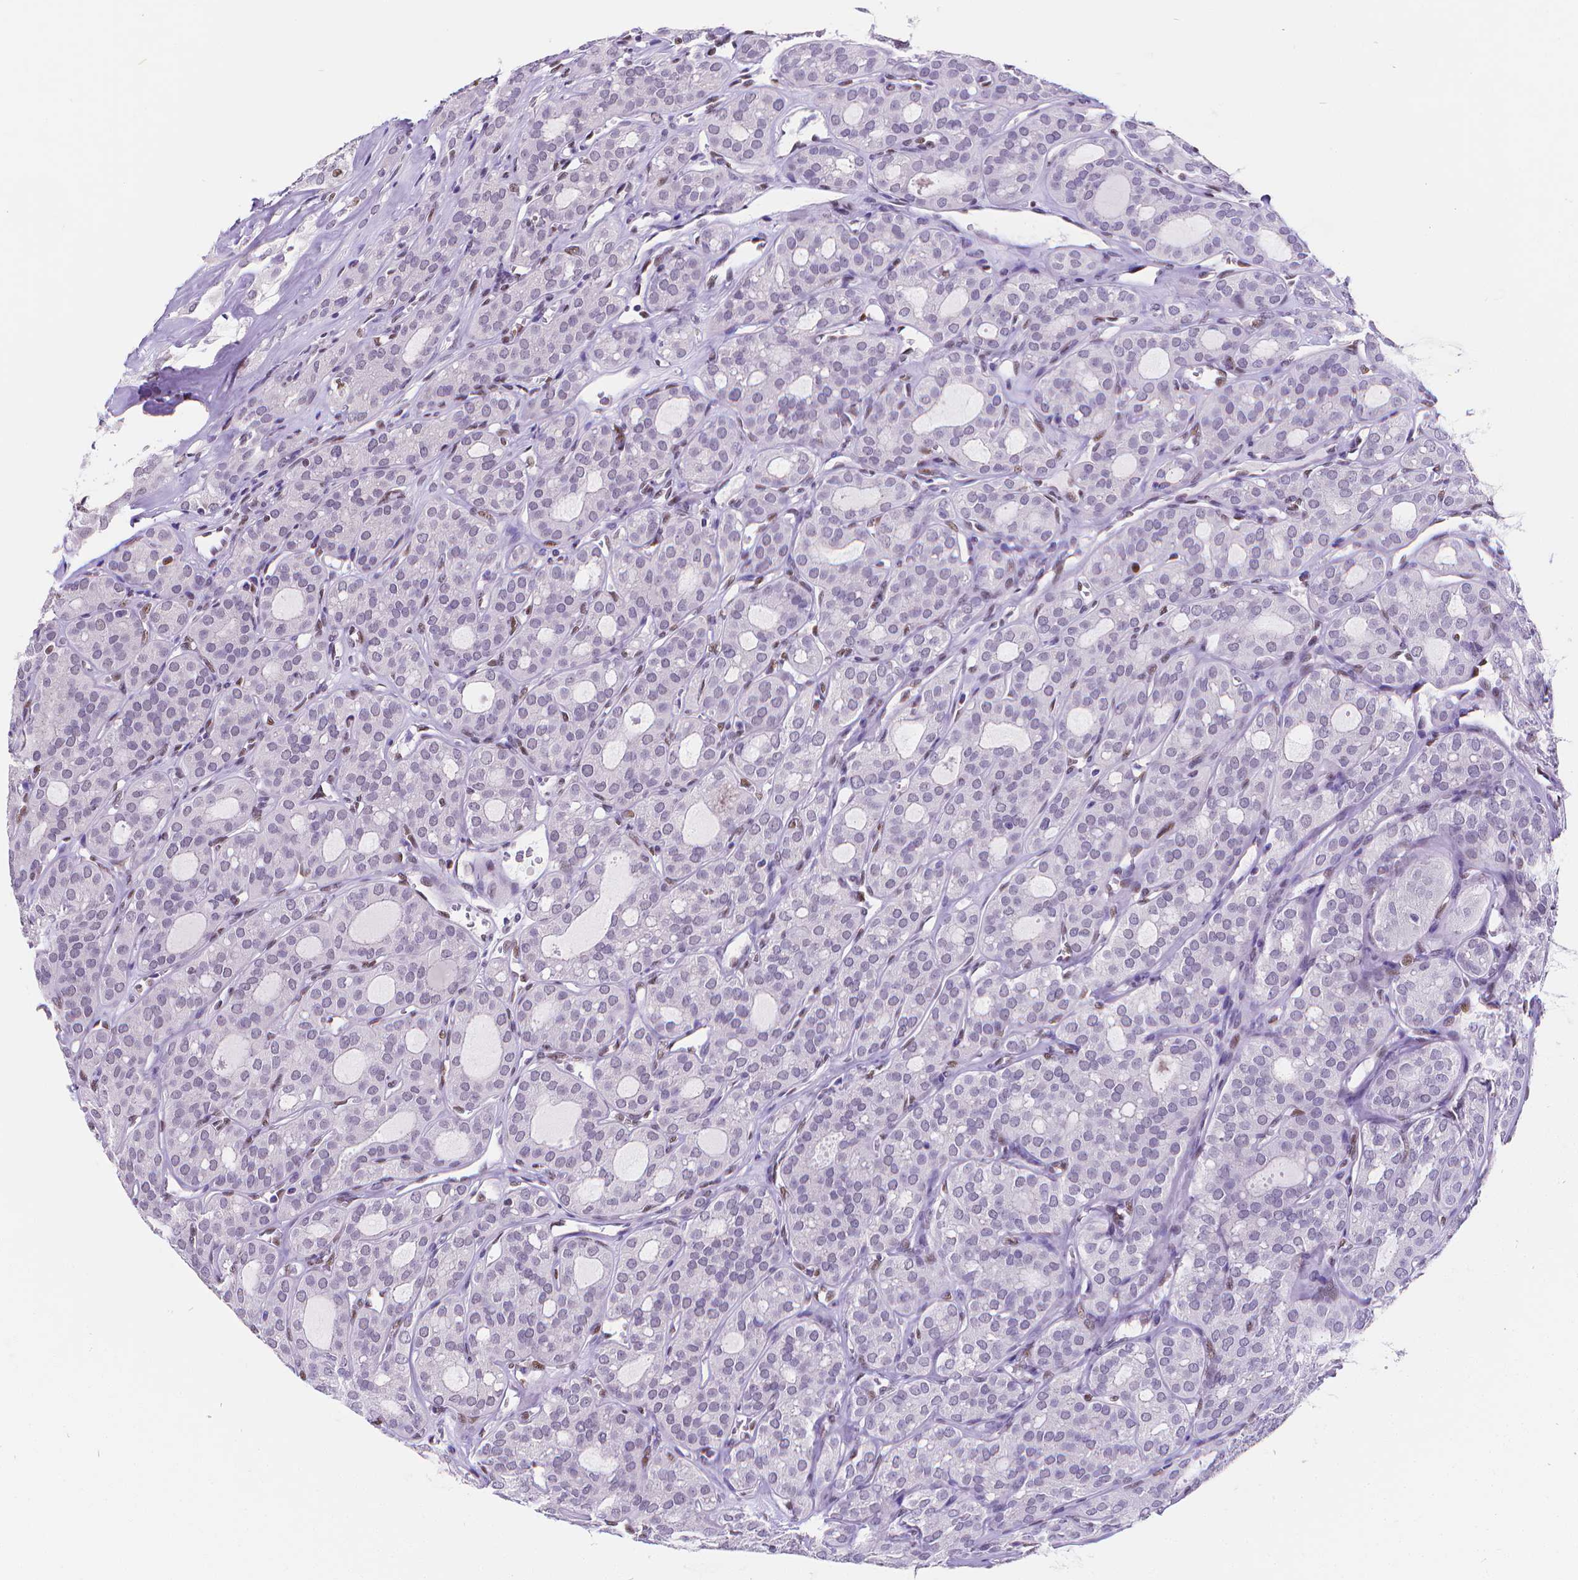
{"staining": {"intensity": "negative", "quantity": "none", "location": "none"}, "tissue": "thyroid cancer", "cell_type": "Tumor cells", "image_type": "cancer", "snomed": [{"axis": "morphology", "description": "Follicular adenoma carcinoma, NOS"}, {"axis": "topography", "description": "Thyroid gland"}], "caption": "This is a image of immunohistochemistry (IHC) staining of thyroid follicular adenoma carcinoma, which shows no positivity in tumor cells.", "gene": "MEF2C", "patient": {"sex": "male", "age": 75}}